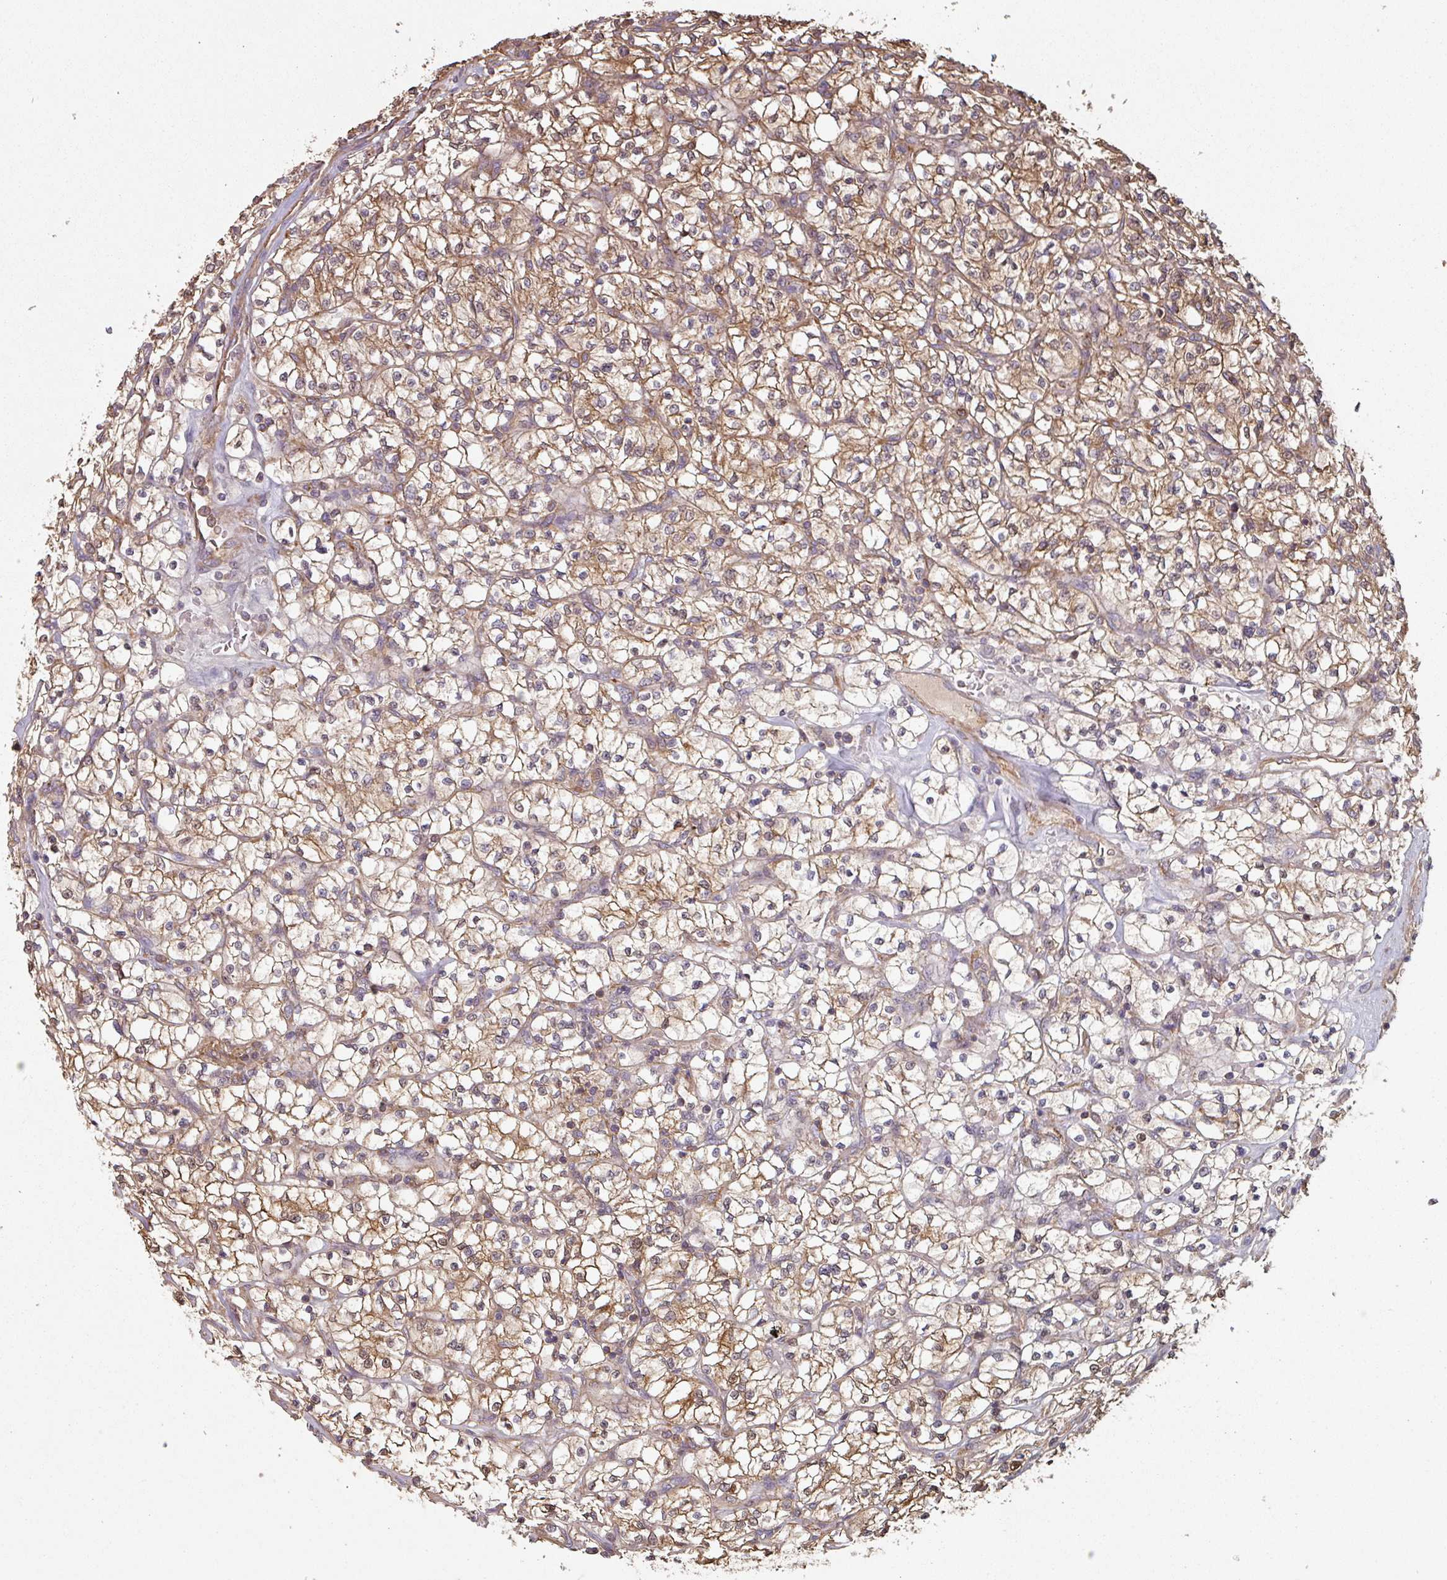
{"staining": {"intensity": "moderate", "quantity": "25%-75%", "location": "cytoplasmic/membranous"}, "tissue": "renal cancer", "cell_type": "Tumor cells", "image_type": "cancer", "snomed": [{"axis": "morphology", "description": "Adenocarcinoma, NOS"}, {"axis": "topography", "description": "Kidney"}], "caption": "Tumor cells show medium levels of moderate cytoplasmic/membranous staining in approximately 25%-75% of cells in adenocarcinoma (renal).", "gene": "GSTA4", "patient": {"sex": "female", "age": 64}}